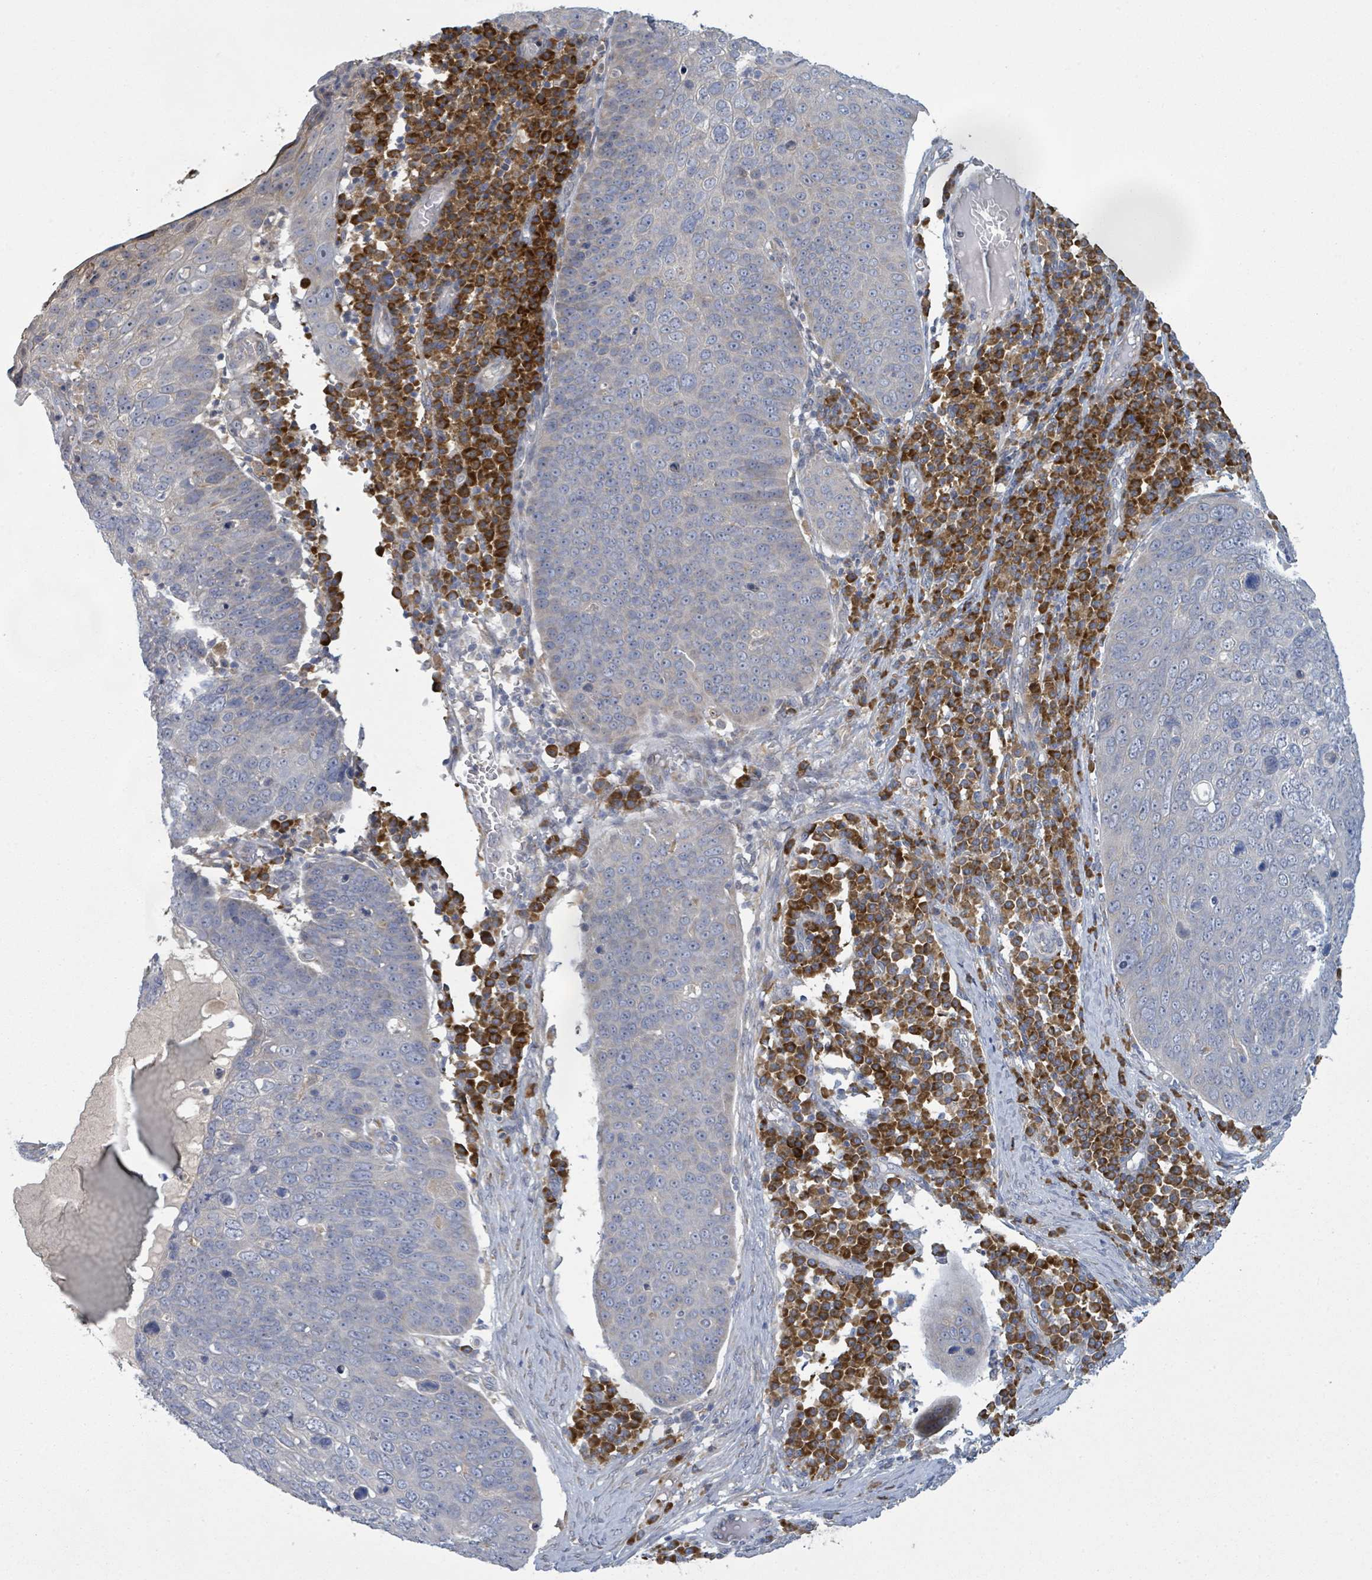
{"staining": {"intensity": "negative", "quantity": "none", "location": "none"}, "tissue": "skin cancer", "cell_type": "Tumor cells", "image_type": "cancer", "snomed": [{"axis": "morphology", "description": "Squamous cell carcinoma, NOS"}, {"axis": "topography", "description": "Skin"}], "caption": "This photomicrograph is of skin squamous cell carcinoma stained with immunohistochemistry to label a protein in brown with the nuclei are counter-stained blue. There is no staining in tumor cells.", "gene": "ATP13A1", "patient": {"sex": "male", "age": 71}}